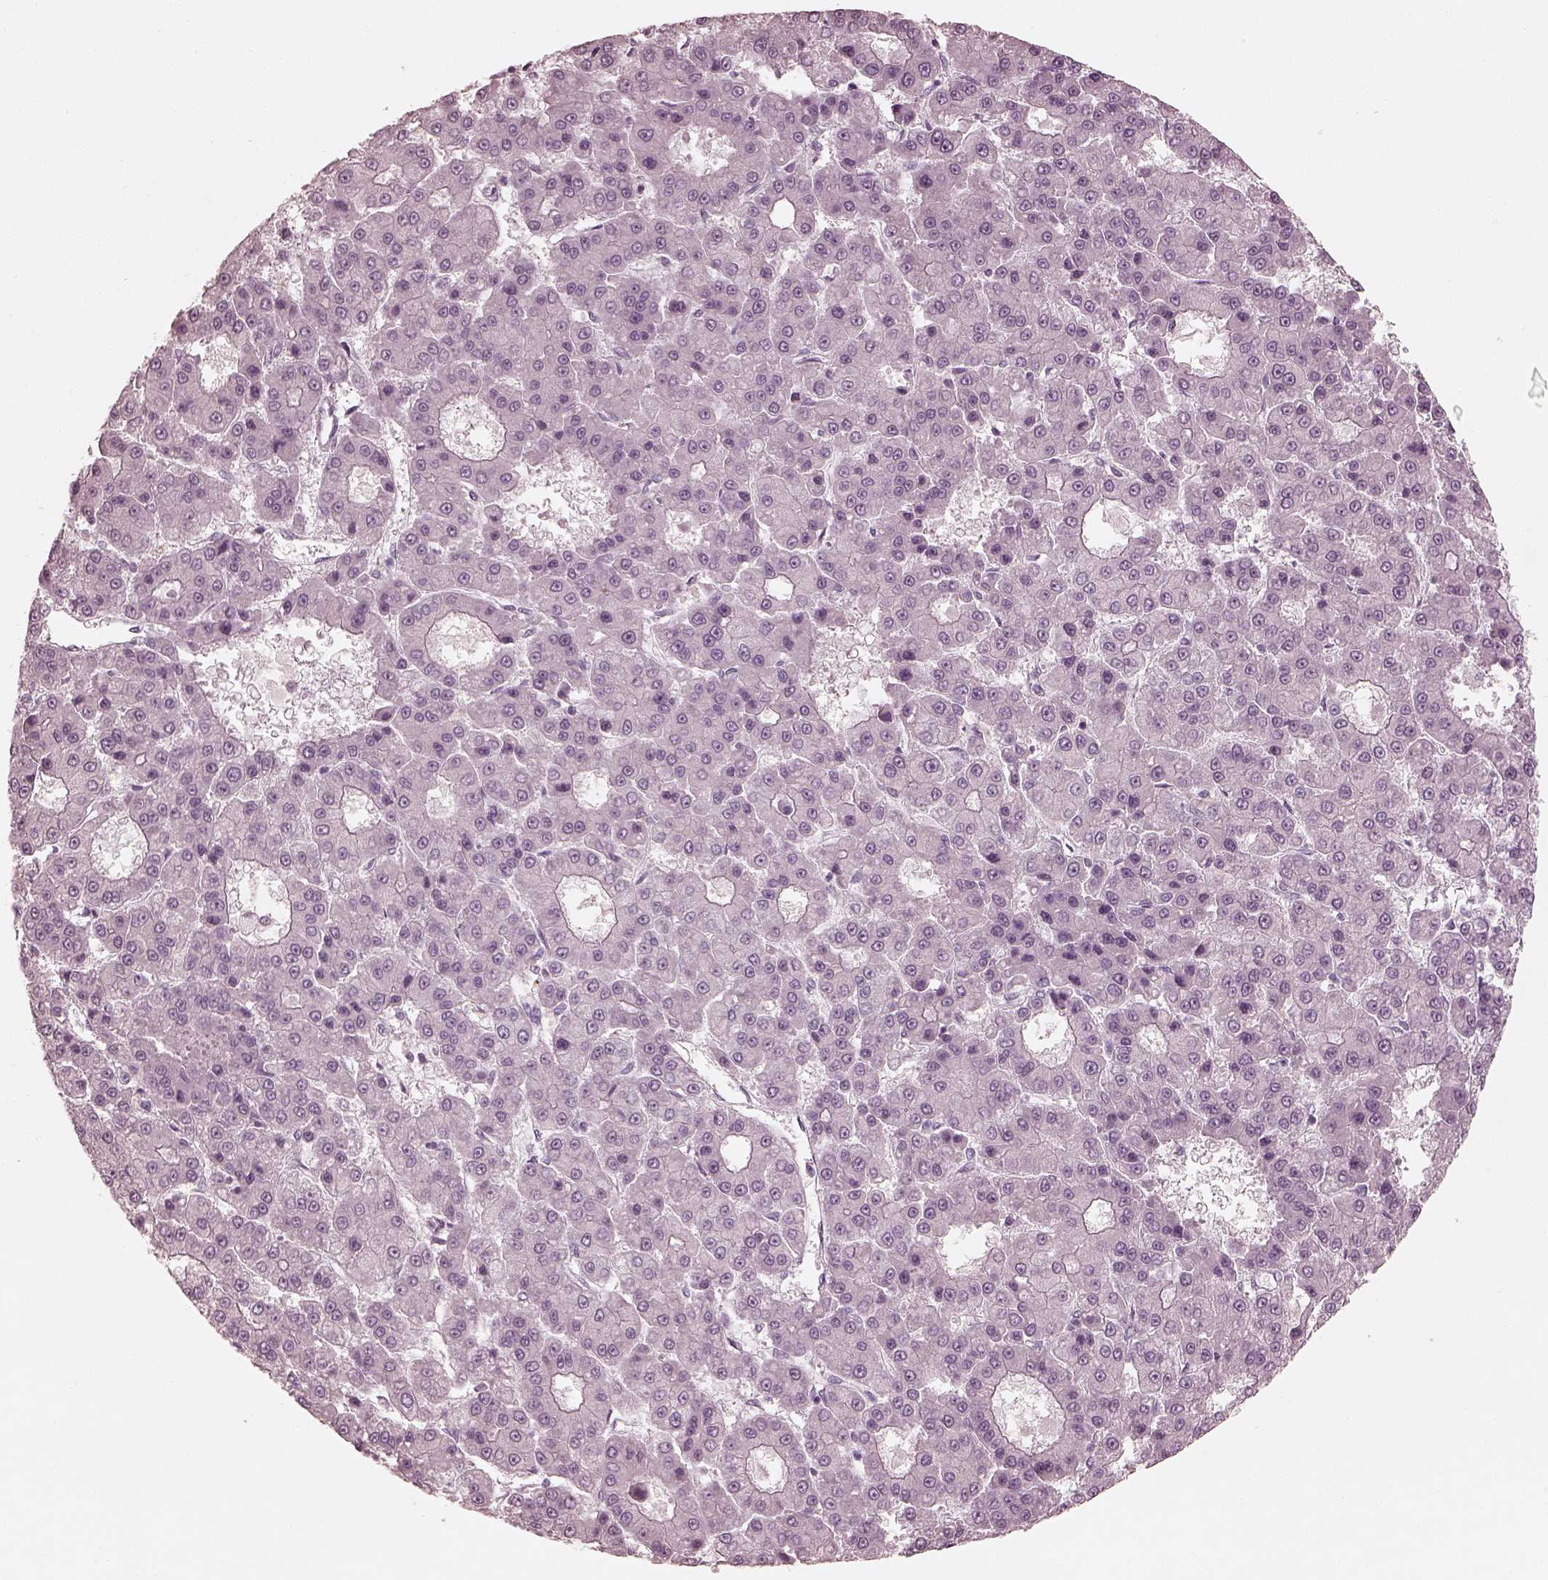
{"staining": {"intensity": "negative", "quantity": "none", "location": "none"}, "tissue": "liver cancer", "cell_type": "Tumor cells", "image_type": "cancer", "snomed": [{"axis": "morphology", "description": "Carcinoma, Hepatocellular, NOS"}, {"axis": "topography", "description": "Liver"}], "caption": "Tumor cells are negative for protein expression in human liver cancer.", "gene": "ADRB3", "patient": {"sex": "male", "age": 70}}